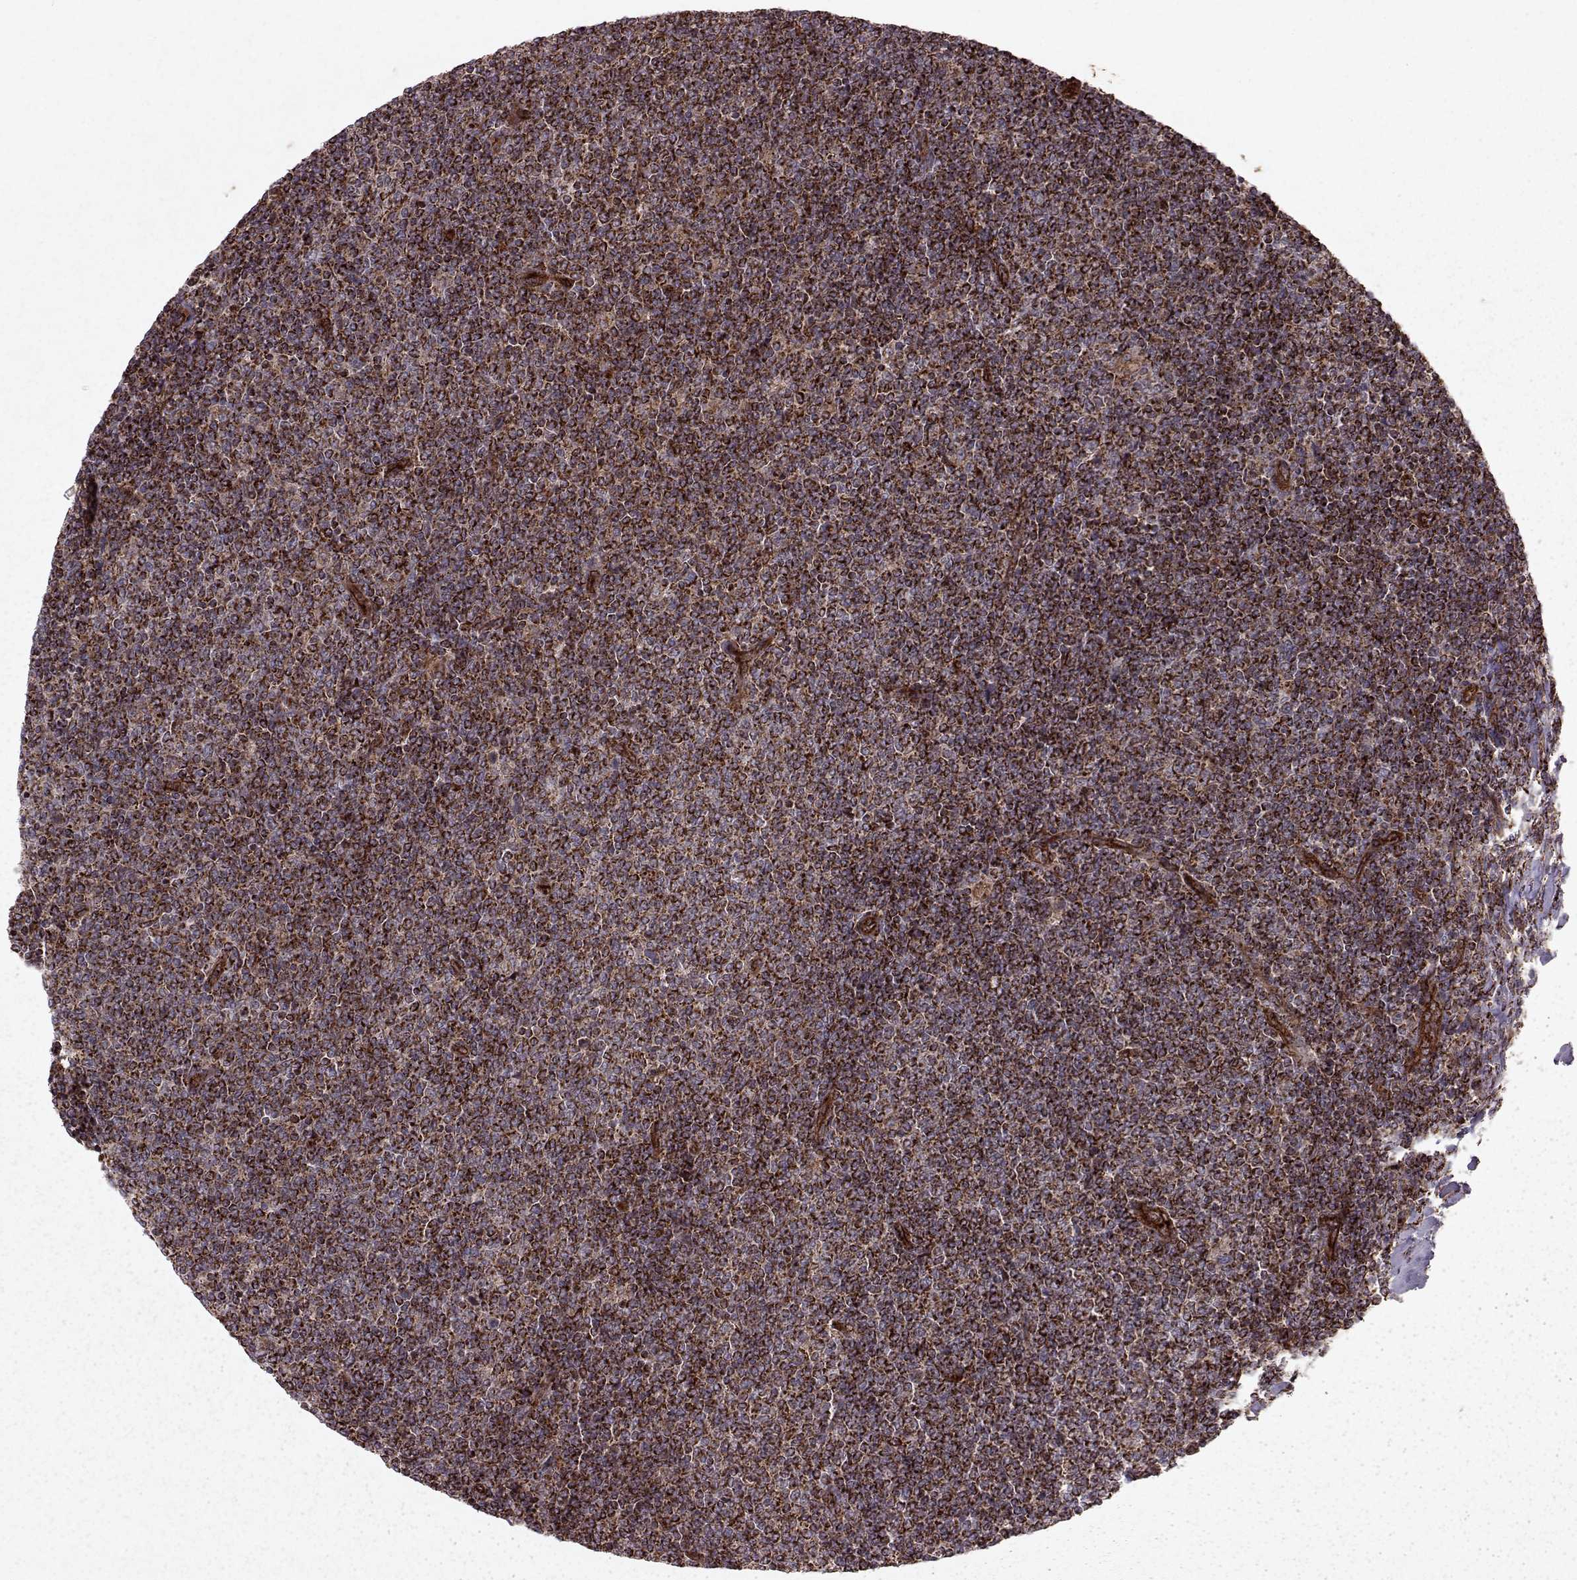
{"staining": {"intensity": "moderate", "quantity": ">75%", "location": "cytoplasmic/membranous"}, "tissue": "lymphoma", "cell_type": "Tumor cells", "image_type": "cancer", "snomed": [{"axis": "morphology", "description": "Malignant lymphoma, non-Hodgkin's type, Low grade"}, {"axis": "topography", "description": "Lymph node"}], "caption": "Lymphoma stained for a protein (brown) shows moderate cytoplasmic/membranous positive expression in about >75% of tumor cells.", "gene": "FXN", "patient": {"sex": "male", "age": 52}}